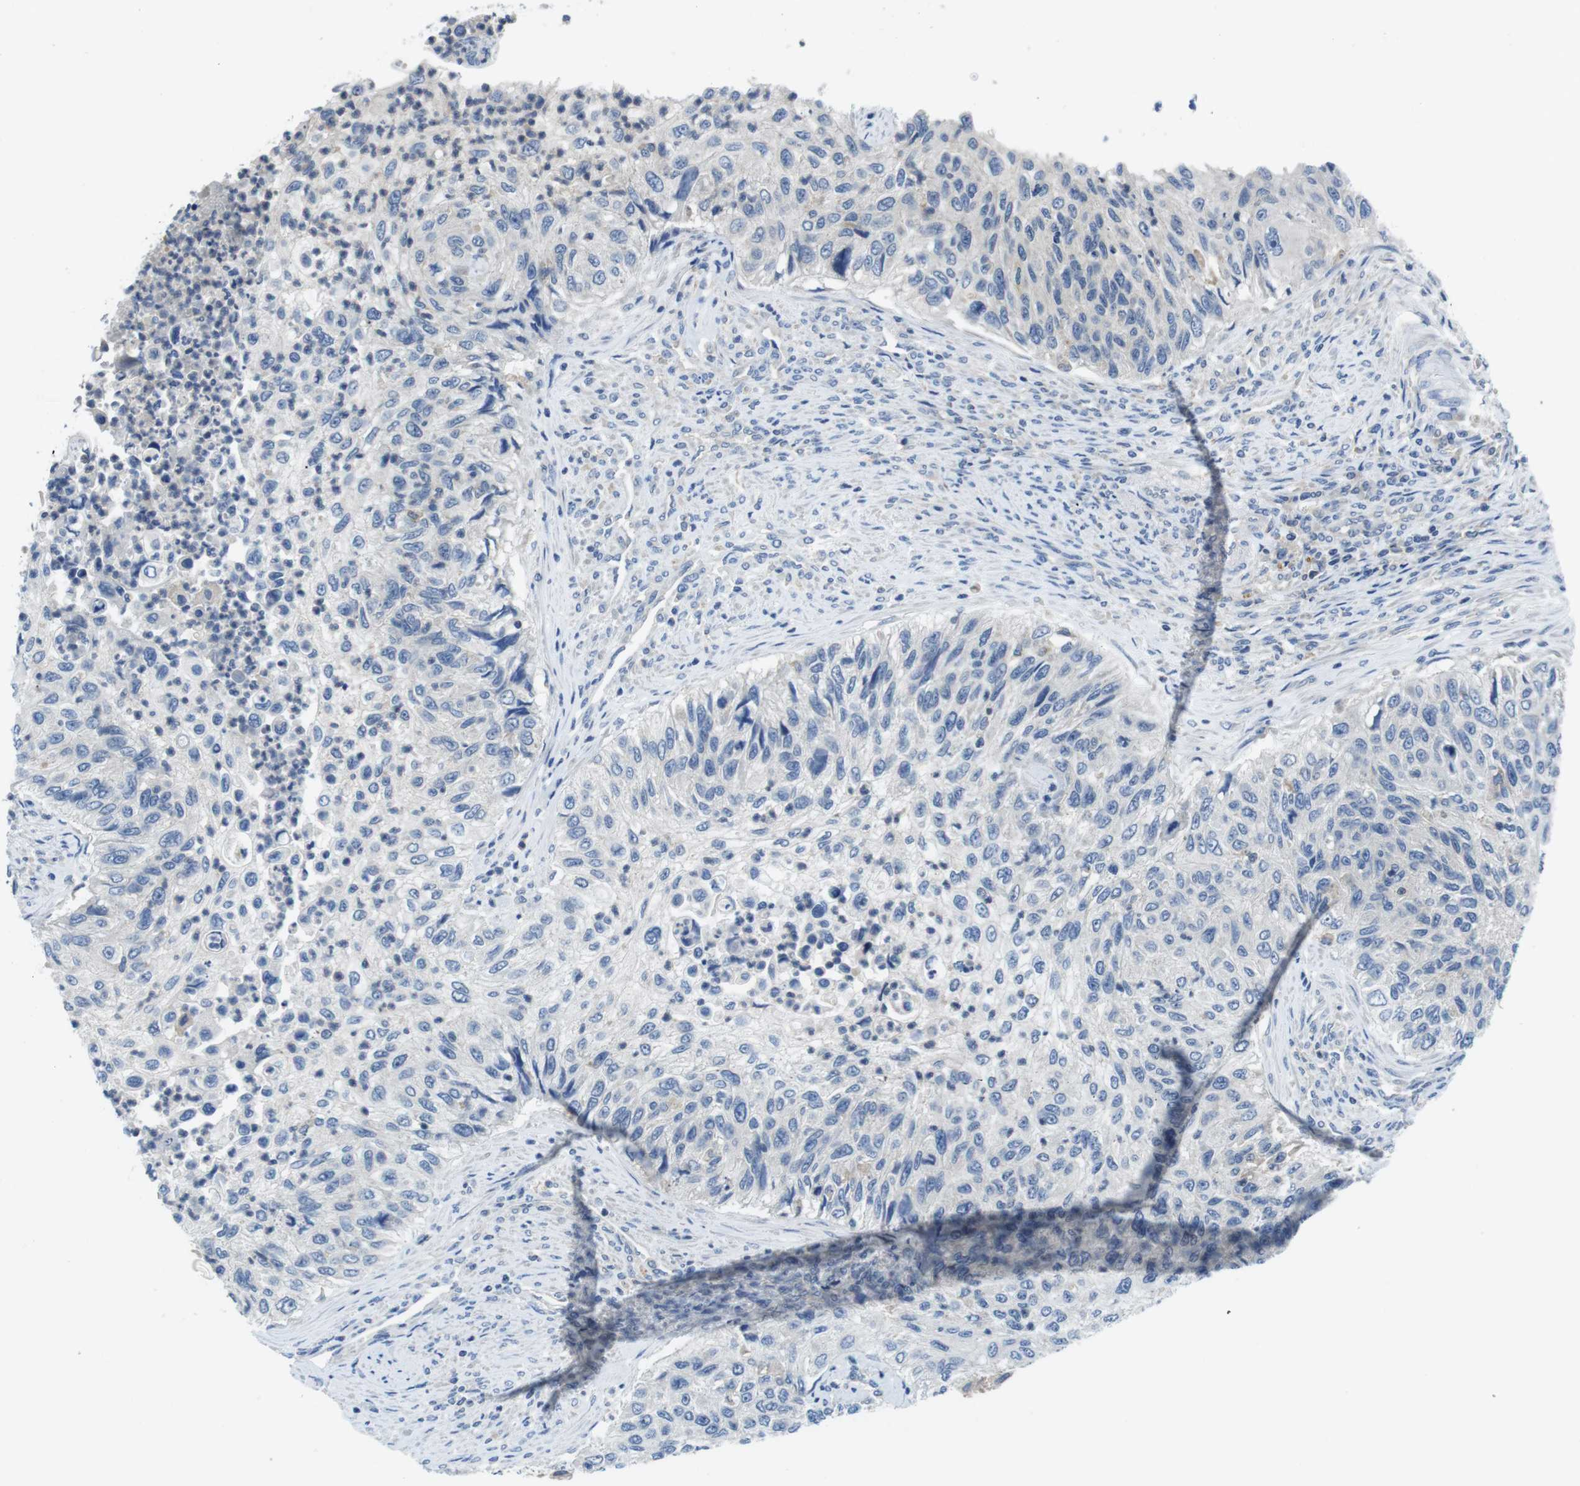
{"staining": {"intensity": "negative", "quantity": "none", "location": "none"}, "tissue": "urothelial cancer", "cell_type": "Tumor cells", "image_type": "cancer", "snomed": [{"axis": "morphology", "description": "Urothelial carcinoma, High grade"}, {"axis": "topography", "description": "Urinary bladder"}], "caption": "The image shows no significant staining in tumor cells of high-grade urothelial carcinoma. The staining is performed using DAB brown chromogen with nuclei counter-stained in using hematoxylin.", "gene": "PIK3CD", "patient": {"sex": "female", "age": 60}}